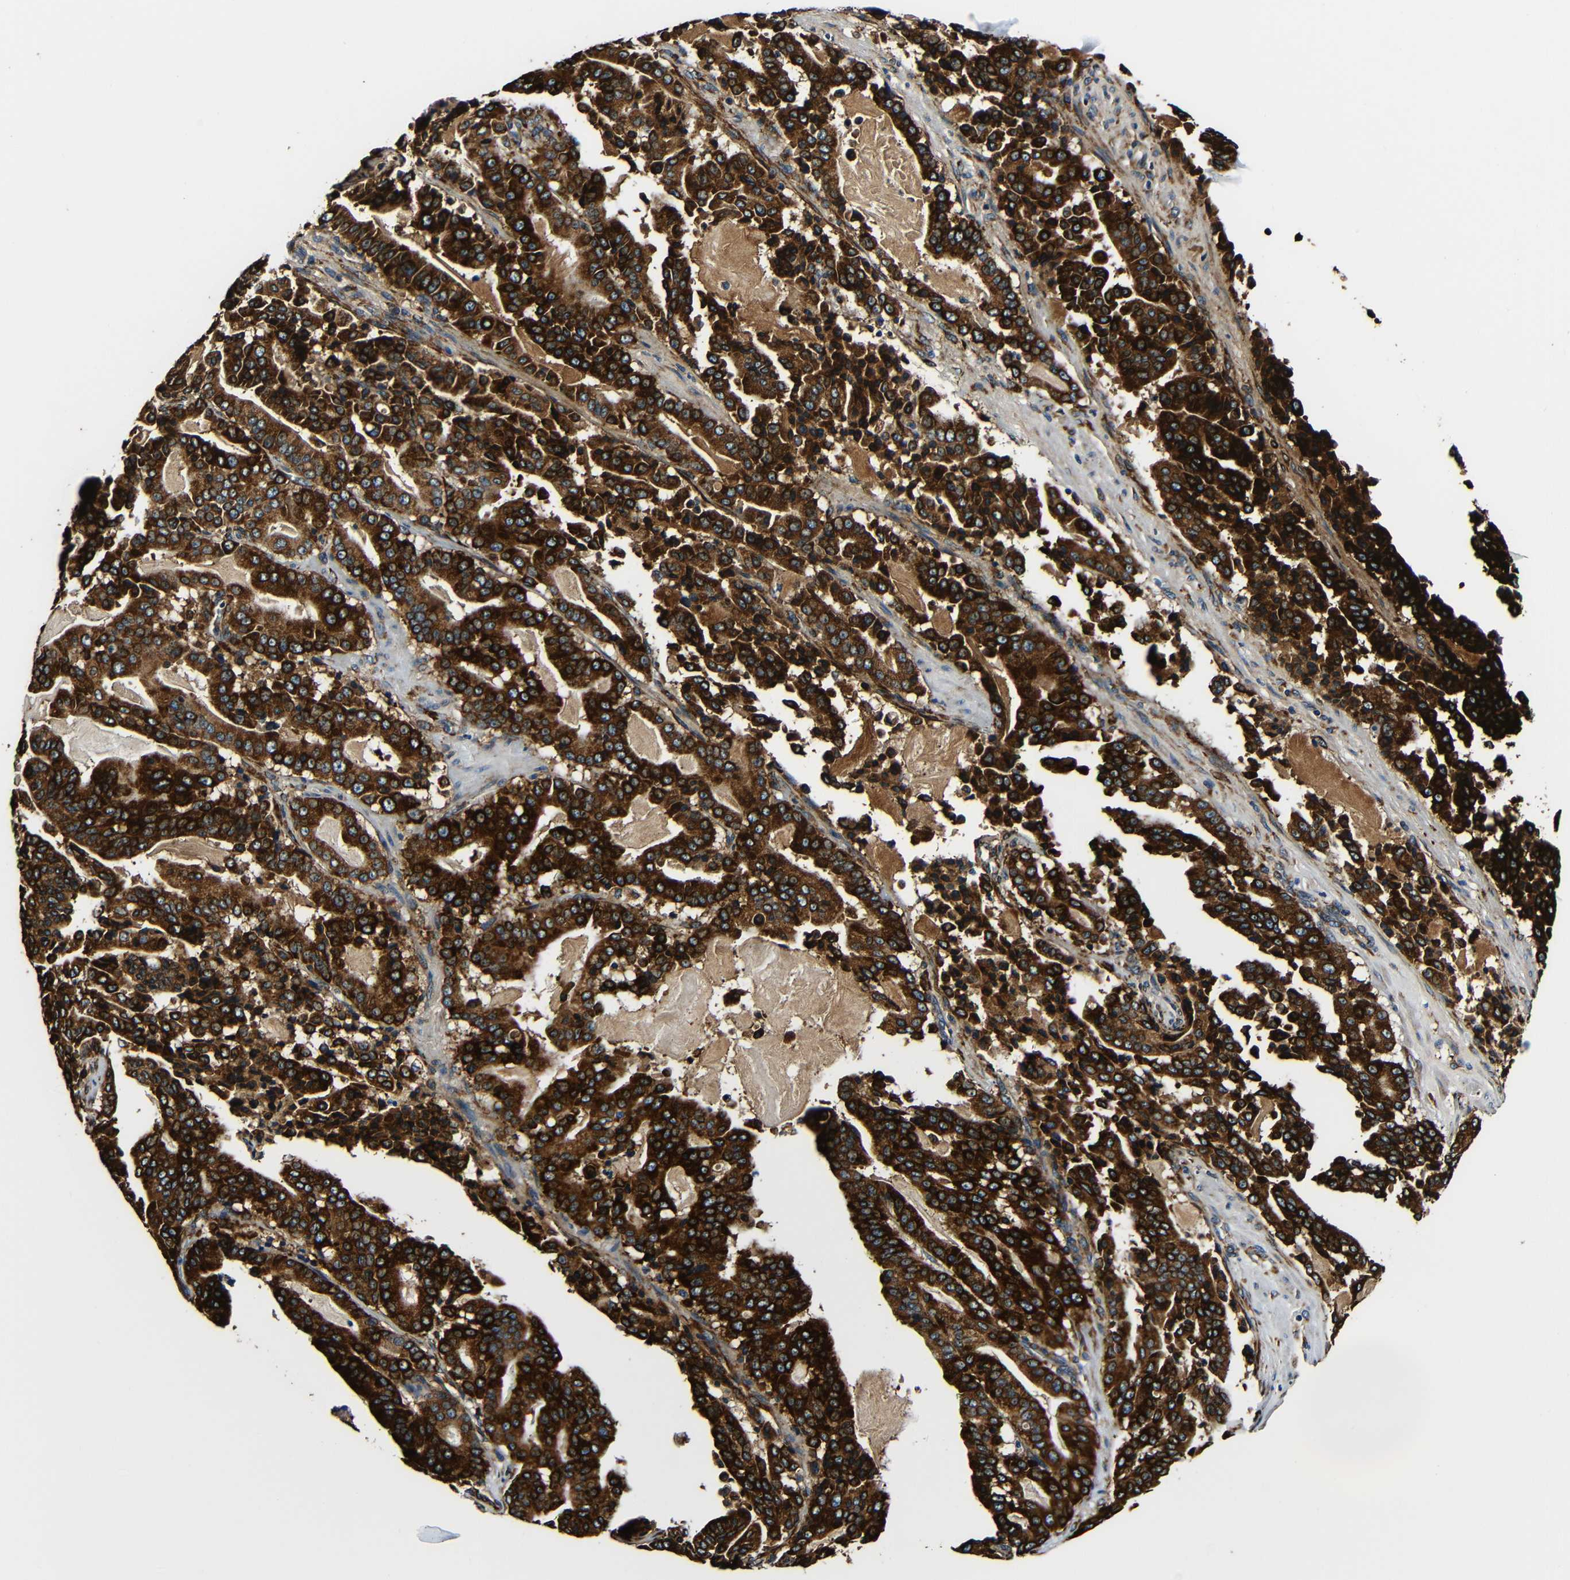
{"staining": {"intensity": "strong", "quantity": ">75%", "location": "cytoplasmic/membranous"}, "tissue": "pancreatic cancer", "cell_type": "Tumor cells", "image_type": "cancer", "snomed": [{"axis": "morphology", "description": "Adenocarcinoma, NOS"}, {"axis": "topography", "description": "Pancreas"}], "caption": "DAB immunohistochemical staining of human adenocarcinoma (pancreatic) exhibits strong cytoplasmic/membranous protein staining in approximately >75% of tumor cells.", "gene": "RRBP1", "patient": {"sex": "male", "age": 63}}